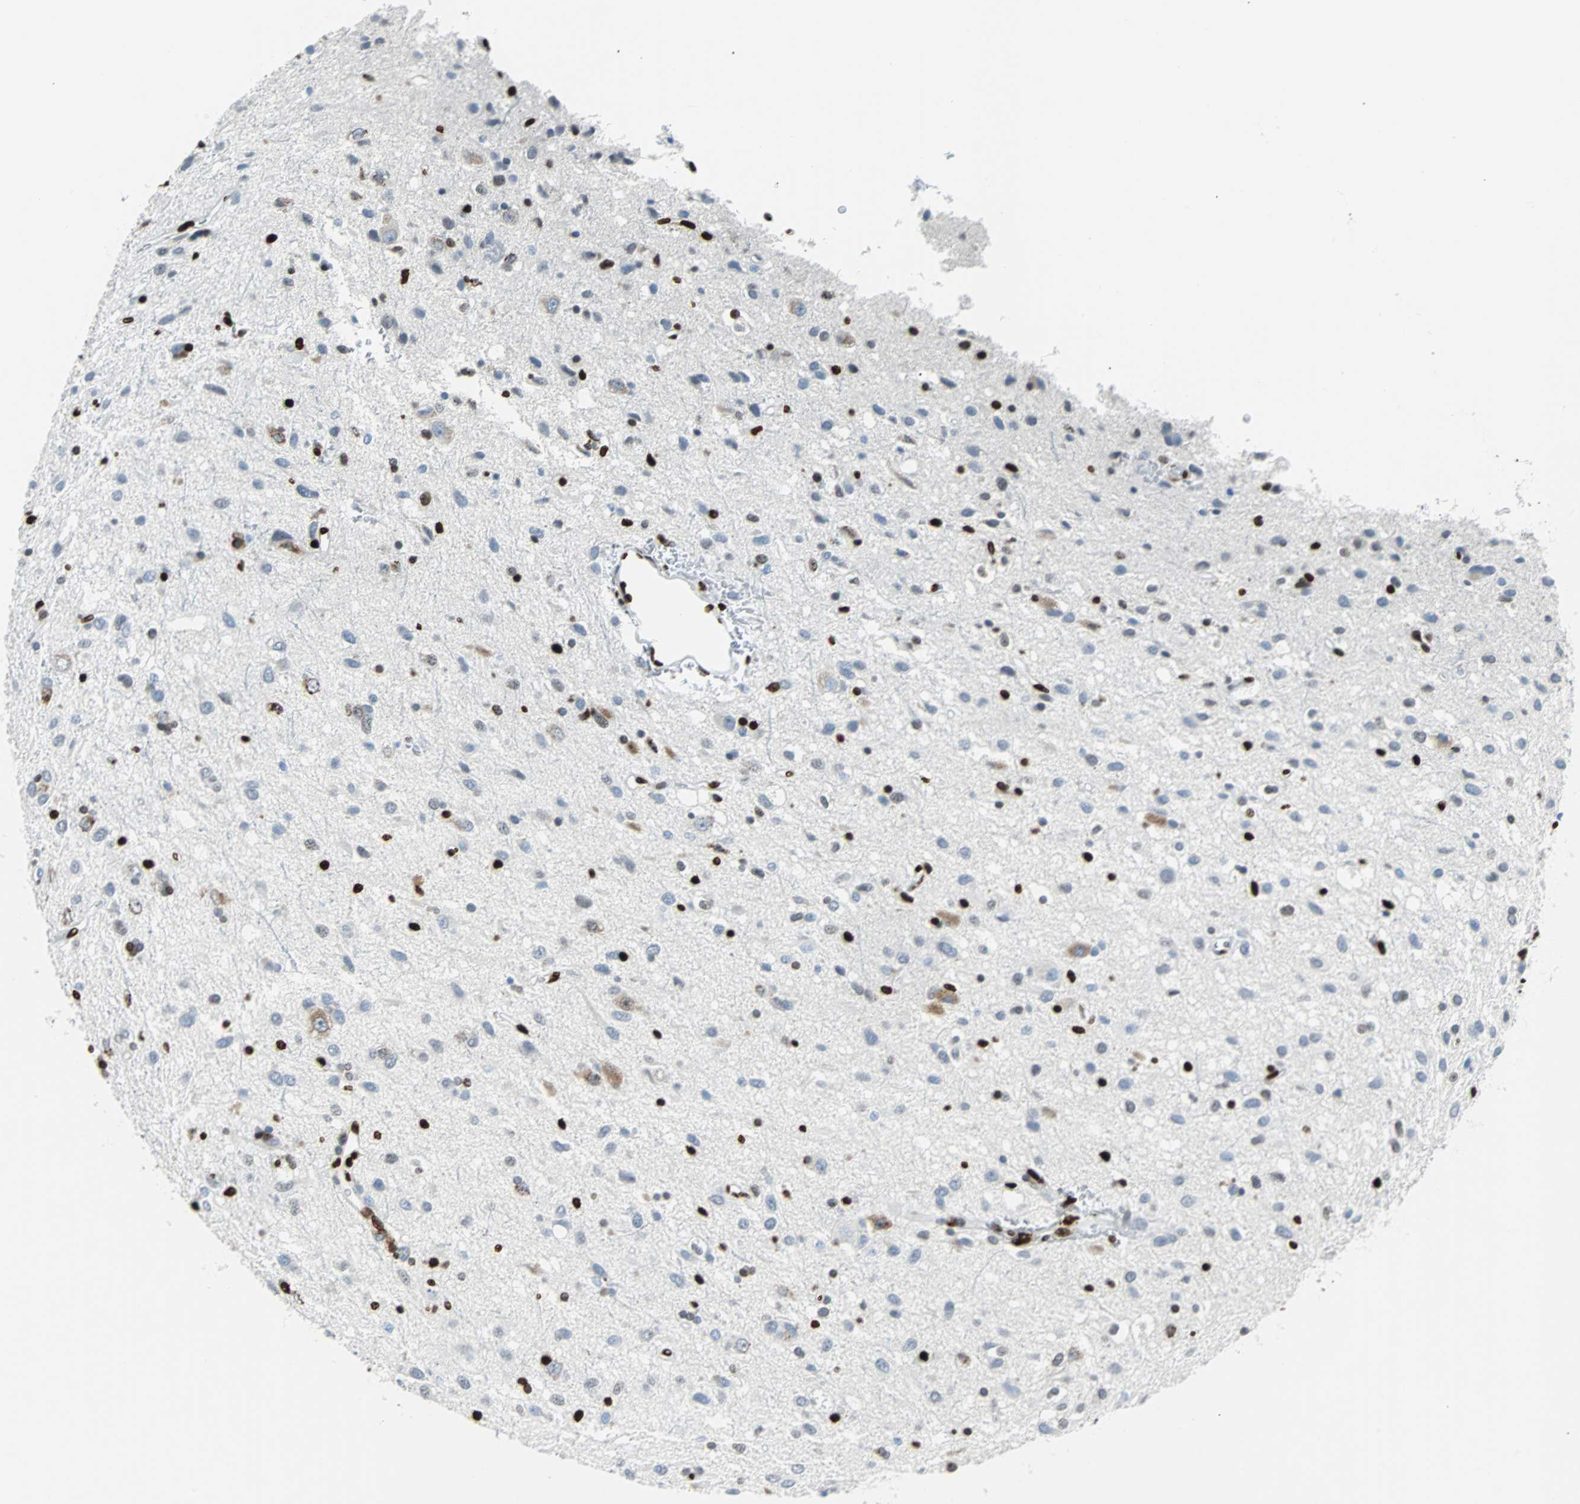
{"staining": {"intensity": "strong", "quantity": "<25%", "location": "nuclear"}, "tissue": "glioma", "cell_type": "Tumor cells", "image_type": "cancer", "snomed": [{"axis": "morphology", "description": "Glioma, malignant, Low grade"}, {"axis": "topography", "description": "Brain"}], "caption": "IHC (DAB (3,3'-diaminobenzidine)) staining of human malignant low-grade glioma shows strong nuclear protein positivity in about <25% of tumor cells. (IHC, brightfield microscopy, high magnification).", "gene": "ZNF131", "patient": {"sex": "male", "age": 77}}